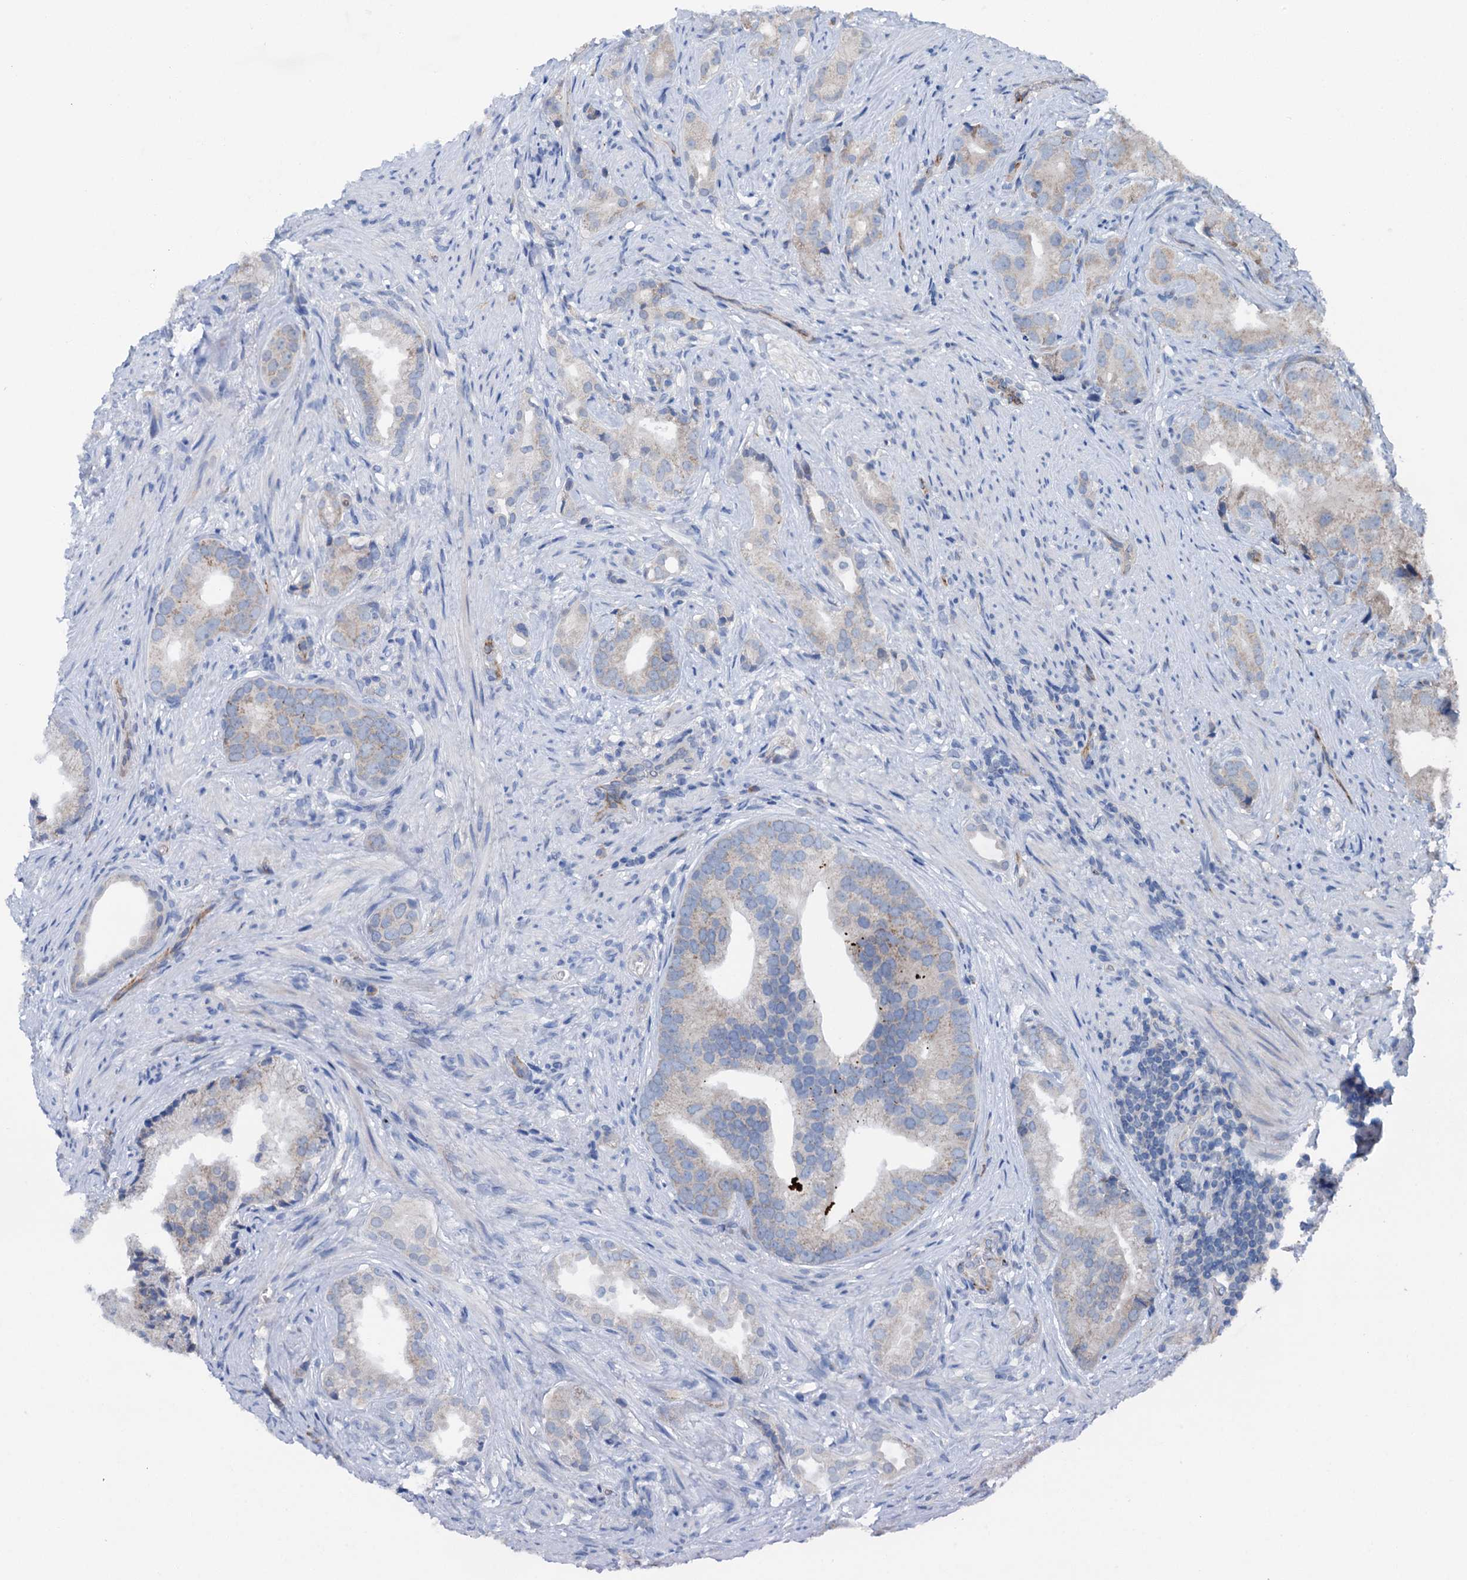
{"staining": {"intensity": "weak", "quantity": "<25%", "location": "cytoplasmic/membranous"}, "tissue": "prostate cancer", "cell_type": "Tumor cells", "image_type": "cancer", "snomed": [{"axis": "morphology", "description": "Adenocarcinoma, Low grade"}, {"axis": "topography", "description": "Prostate"}], "caption": "Human prostate adenocarcinoma (low-grade) stained for a protein using immunohistochemistry exhibits no staining in tumor cells.", "gene": "ELAC1", "patient": {"sex": "male", "age": 71}}